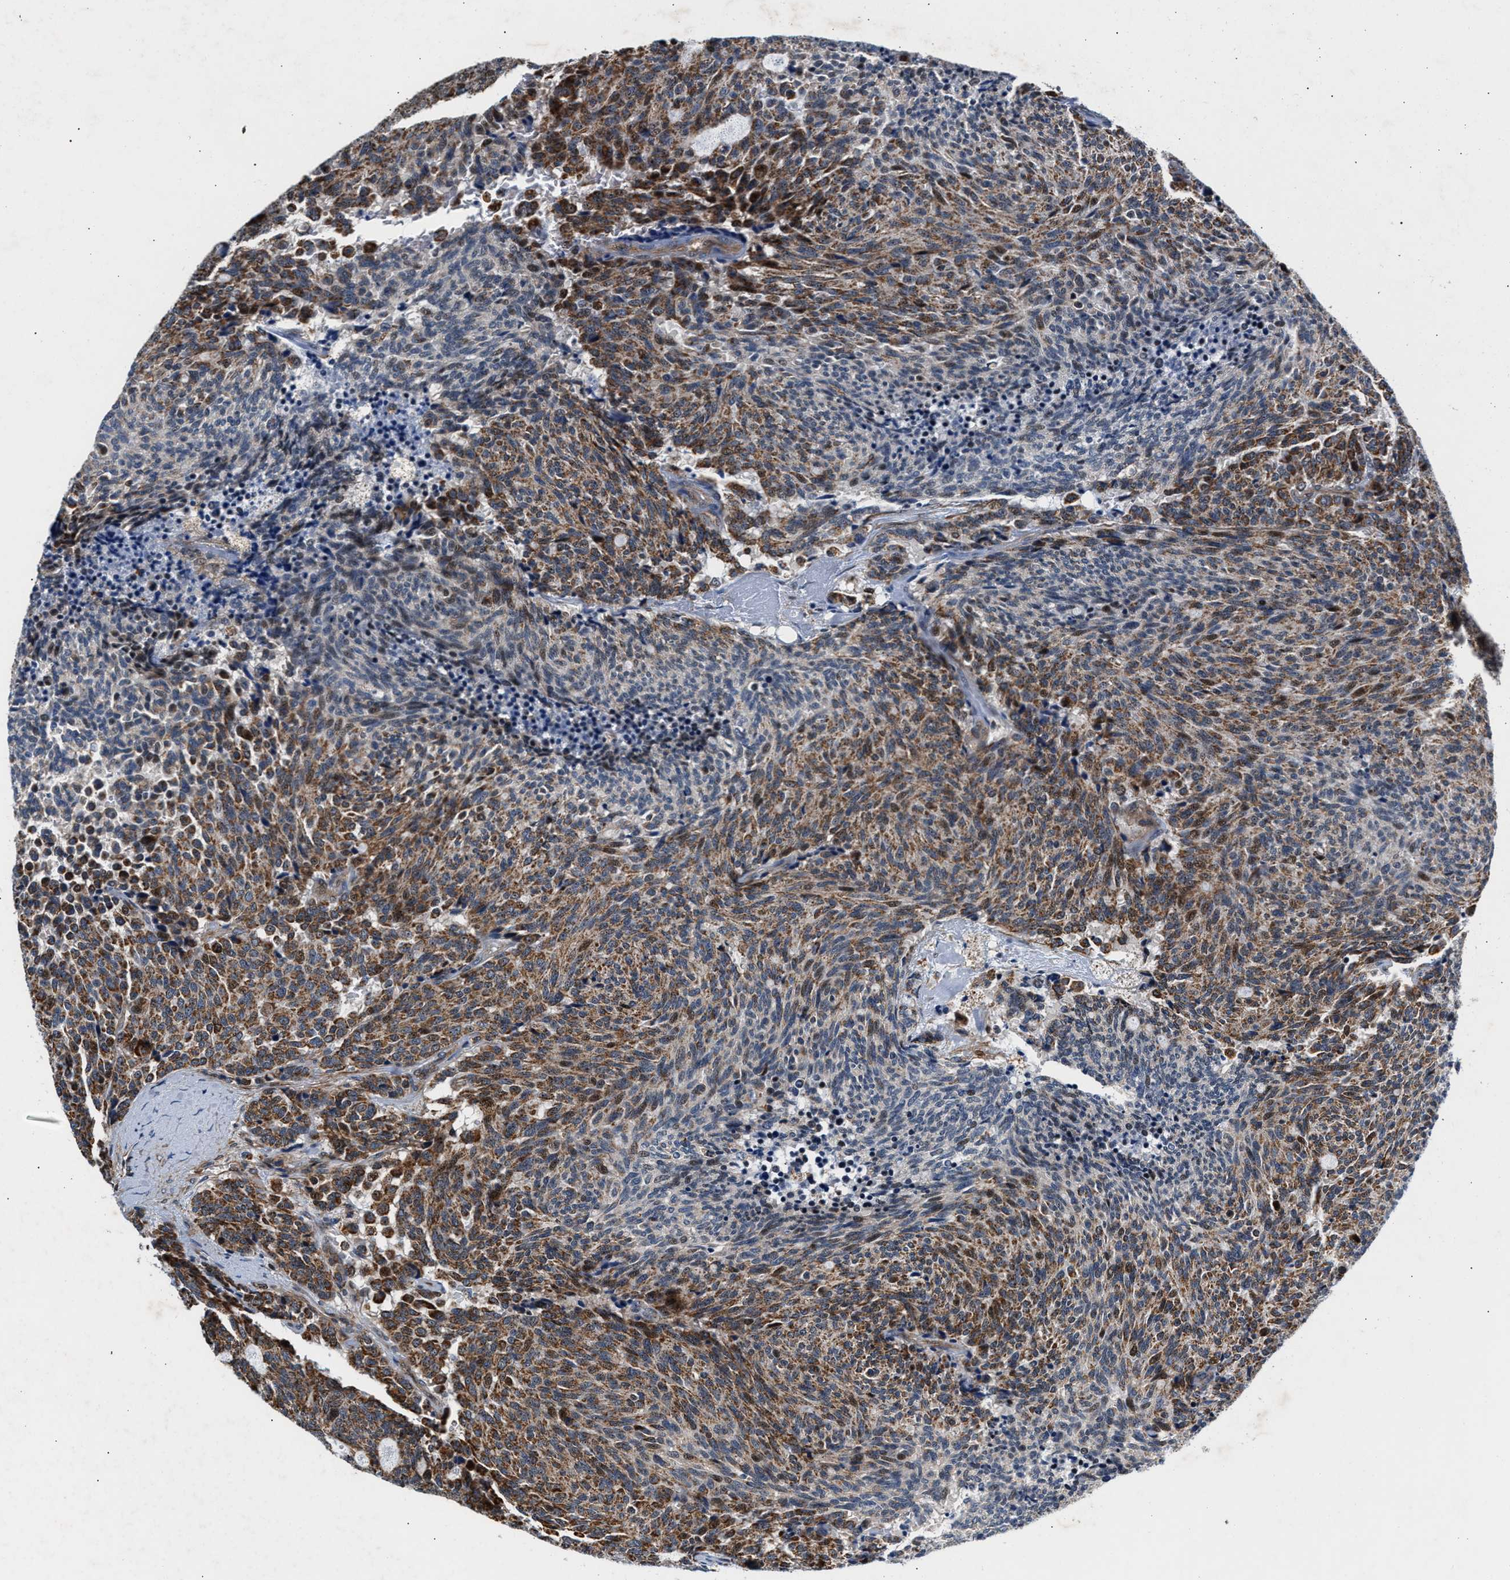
{"staining": {"intensity": "moderate", "quantity": ">75%", "location": "cytoplasmic/membranous"}, "tissue": "carcinoid", "cell_type": "Tumor cells", "image_type": "cancer", "snomed": [{"axis": "morphology", "description": "Carcinoid, malignant, NOS"}, {"axis": "topography", "description": "Pancreas"}], "caption": "Carcinoid (malignant) stained with a protein marker shows moderate staining in tumor cells.", "gene": "SGK1", "patient": {"sex": "female", "age": 54}}